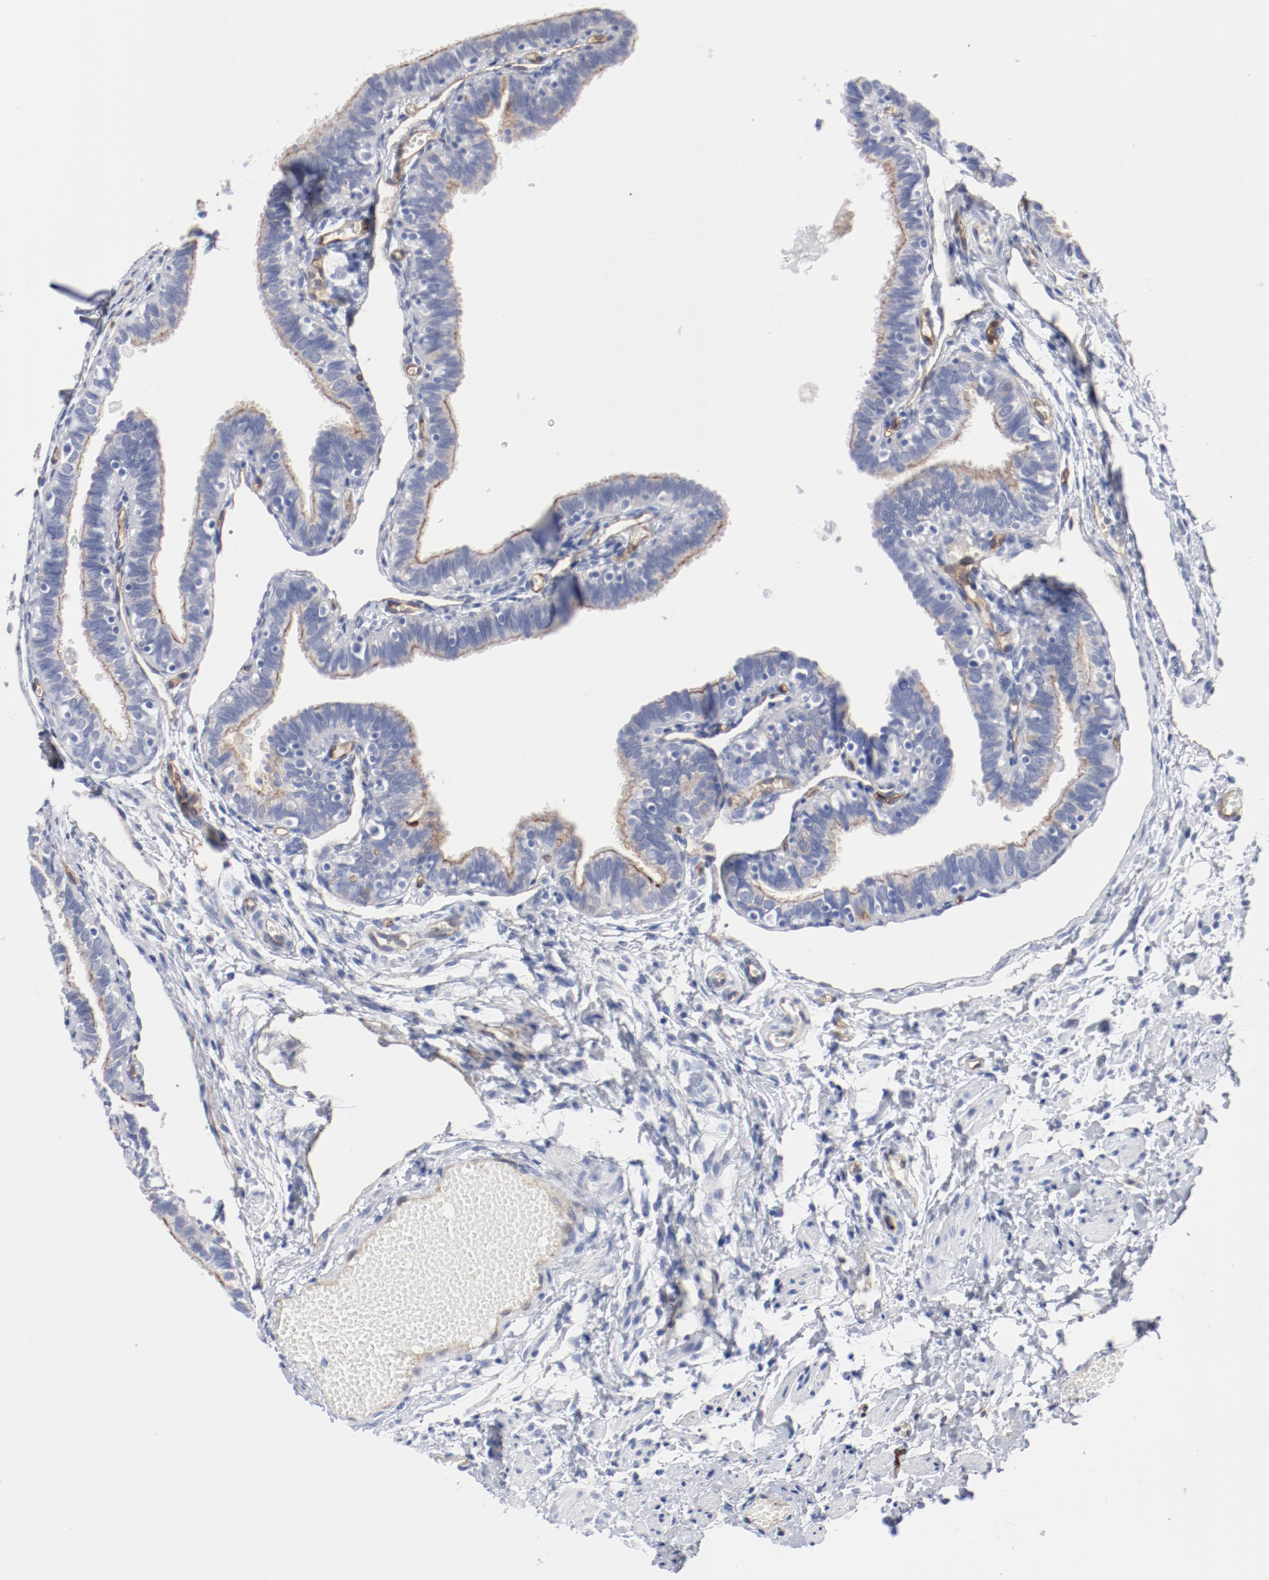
{"staining": {"intensity": "moderate", "quantity": ">75%", "location": "cytoplasmic/membranous"}, "tissue": "fallopian tube", "cell_type": "Glandular cells", "image_type": "normal", "snomed": [{"axis": "morphology", "description": "Normal tissue, NOS"}, {"axis": "topography", "description": "Fallopian tube"}], "caption": "Immunohistochemical staining of normal fallopian tube reveals >75% levels of moderate cytoplasmic/membranous protein expression in approximately >75% of glandular cells. Using DAB (brown) and hematoxylin (blue) stains, captured at high magnification using brightfield microscopy.", "gene": "SHANK3", "patient": {"sex": "female", "age": 46}}